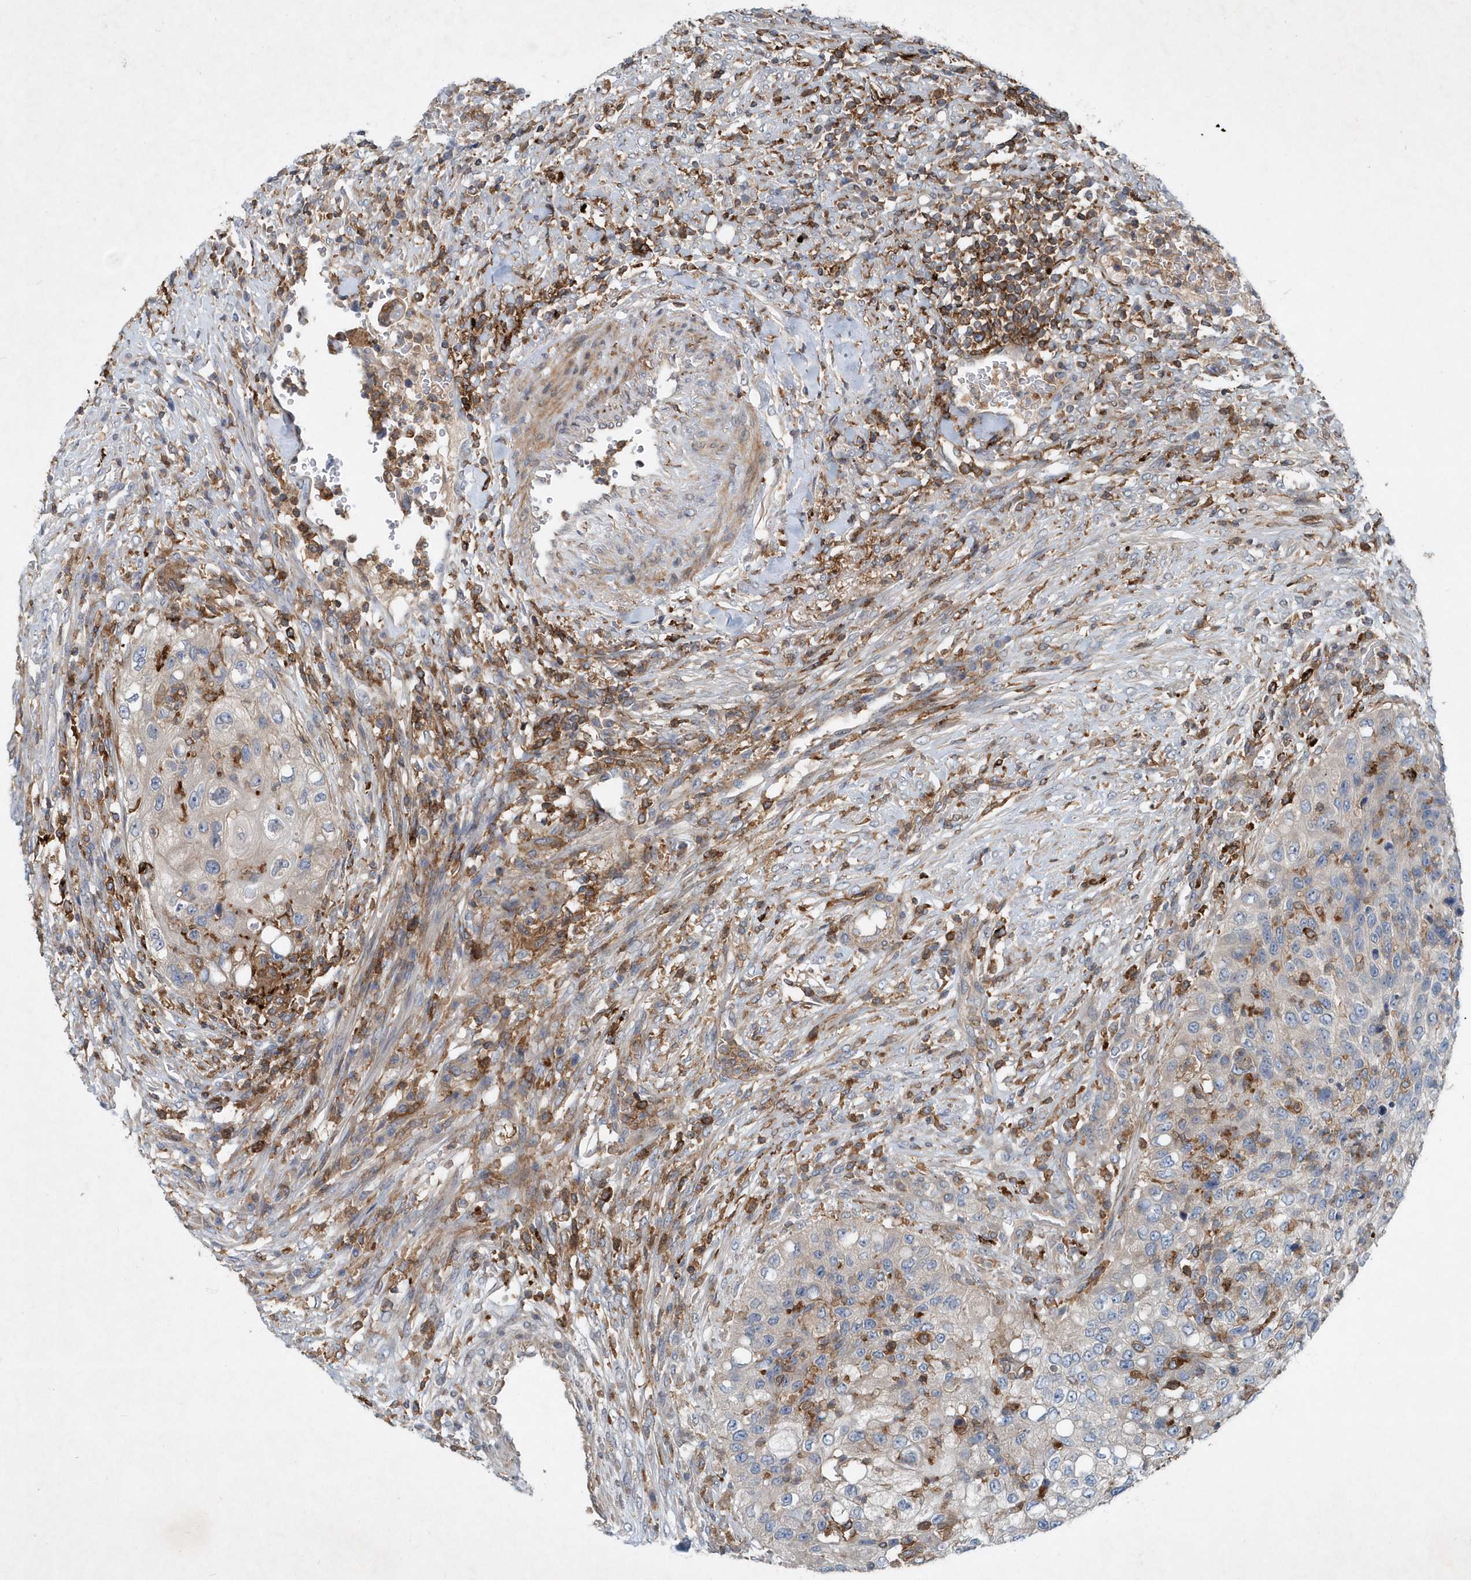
{"staining": {"intensity": "negative", "quantity": "none", "location": "none"}, "tissue": "urothelial cancer", "cell_type": "Tumor cells", "image_type": "cancer", "snomed": [{"axis": "morphology", "description": "Urothelial carcinoma, High grade"}, {"axis": "topography", "description": "Urinary bladder"}], "caption": "DAB immunohistochemical staining of urothelial cancer exhibits no significant expression in tumor cells.", "gene": "P2RY10", "patient": {"sex": "female", "age": 60}}